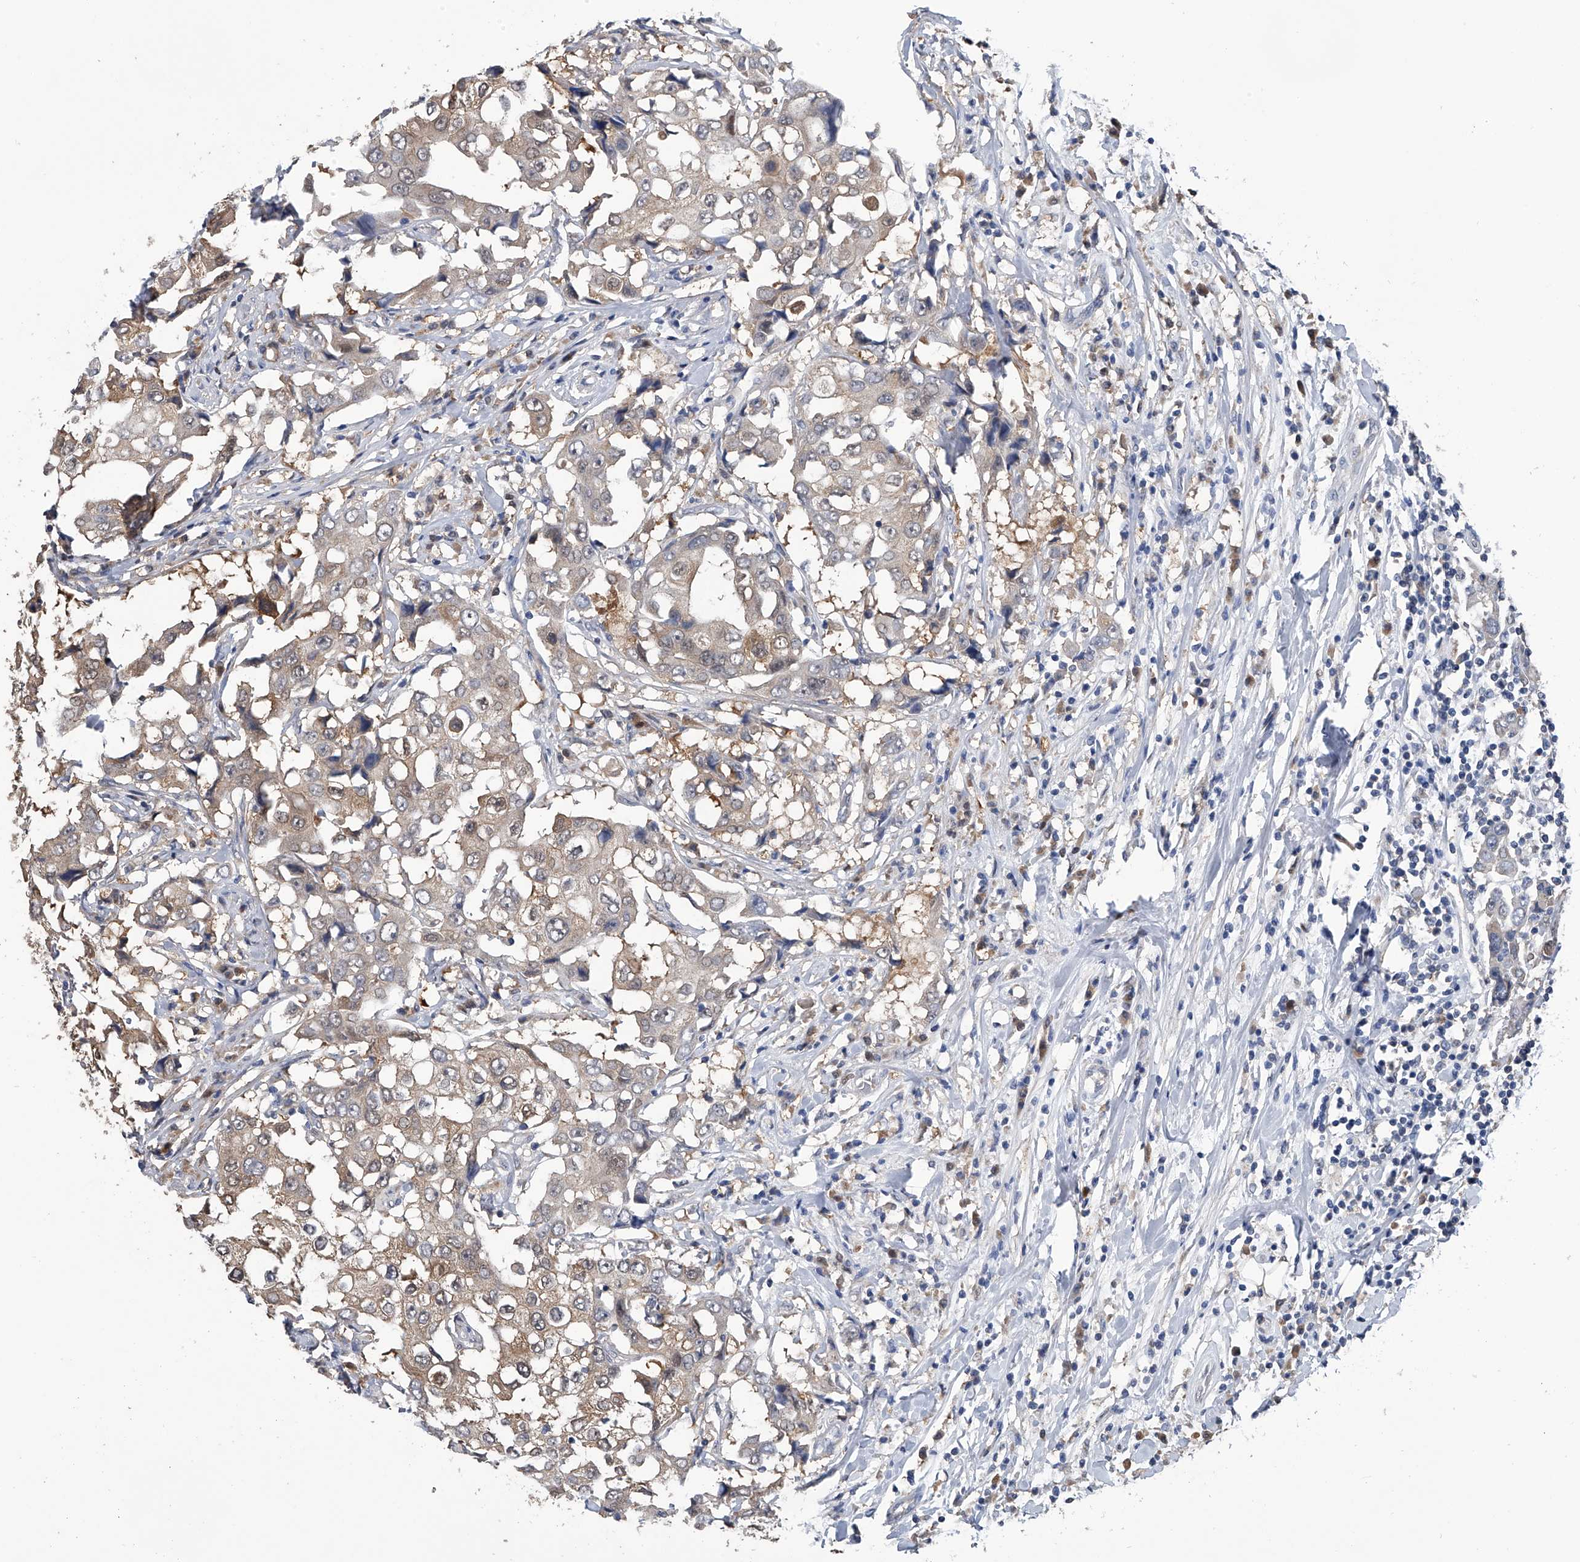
{"staining": {"intensity": "weak", "quantity": "25%-75%", "location": "cytoplasmic/membranous"}, "tissue": "breast cancer", "cell_type": "Tumor cells", "image_type": "cancer", "snomed": [{"axis": "morphology", "description": "Duct carcinoma"}, {"axis": "topography", "description": "Breast"}], "caption": "Immunohistochemistry of human breast intraductal carcinoma displays low levels of weak cytoplasmic/membranous expression in about 25%-75% of tumor cells. Nuclei are stained in blue.", "gene": "PGM3", "patient": {"sex": "female", "age": 27}}